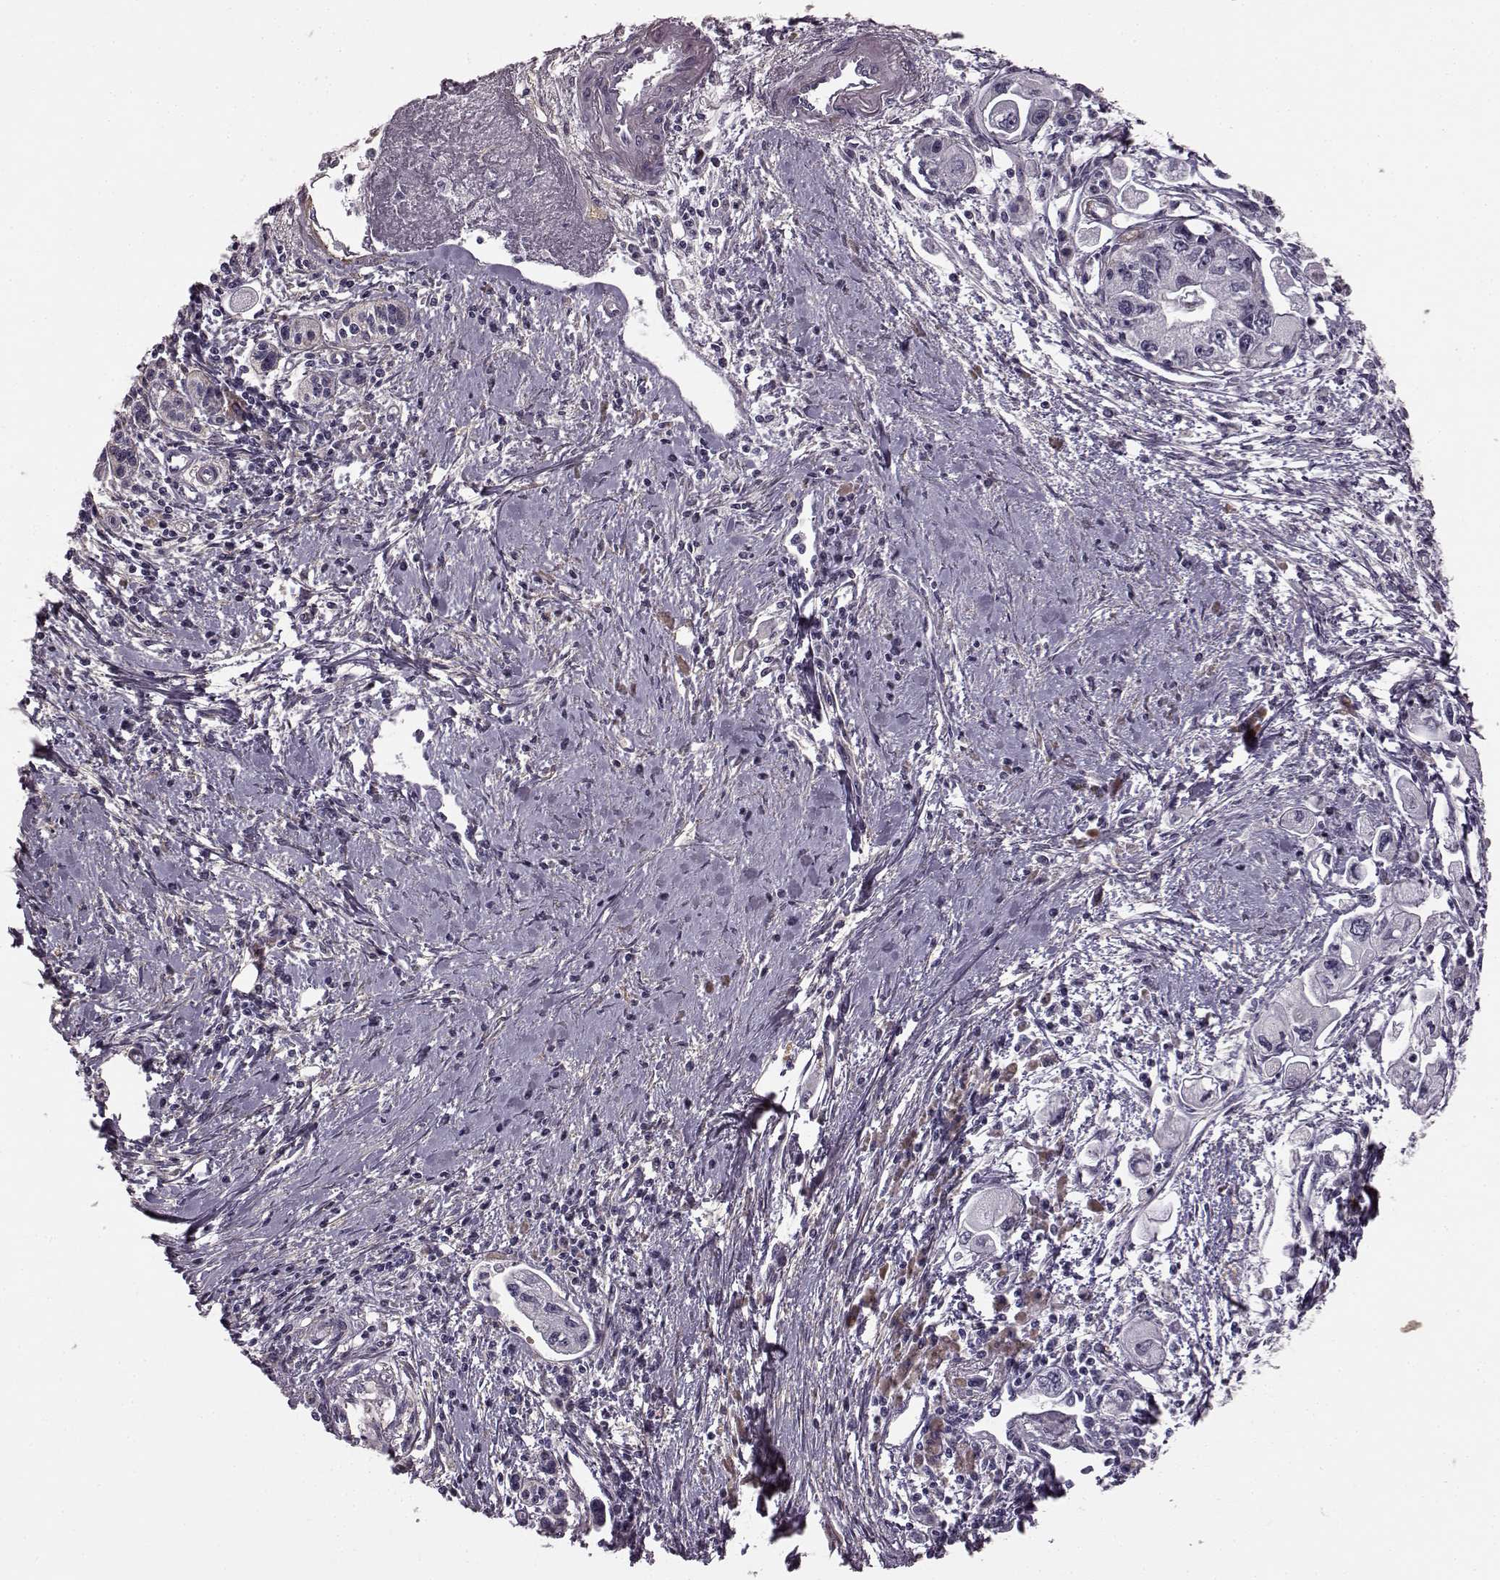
{"staining": {"intensity": "negative", "quantity": "none", "location": "none"}, "tissue": "pancreatic cancer", "cell_type": "Tumor cells", "image_type": "cancer", "snomed": [{"axis": "morphology", "description": "Adenocarcinoma, NOS"}, {"axis": "topography", "description": "Pancreas"}], "caption": "DAB immunohistochemical staining of pancreatic cancer reveals no significant staining in tumor cells.", "gene": "GRK1", "patient": {"sex": "male", "age": 70}}